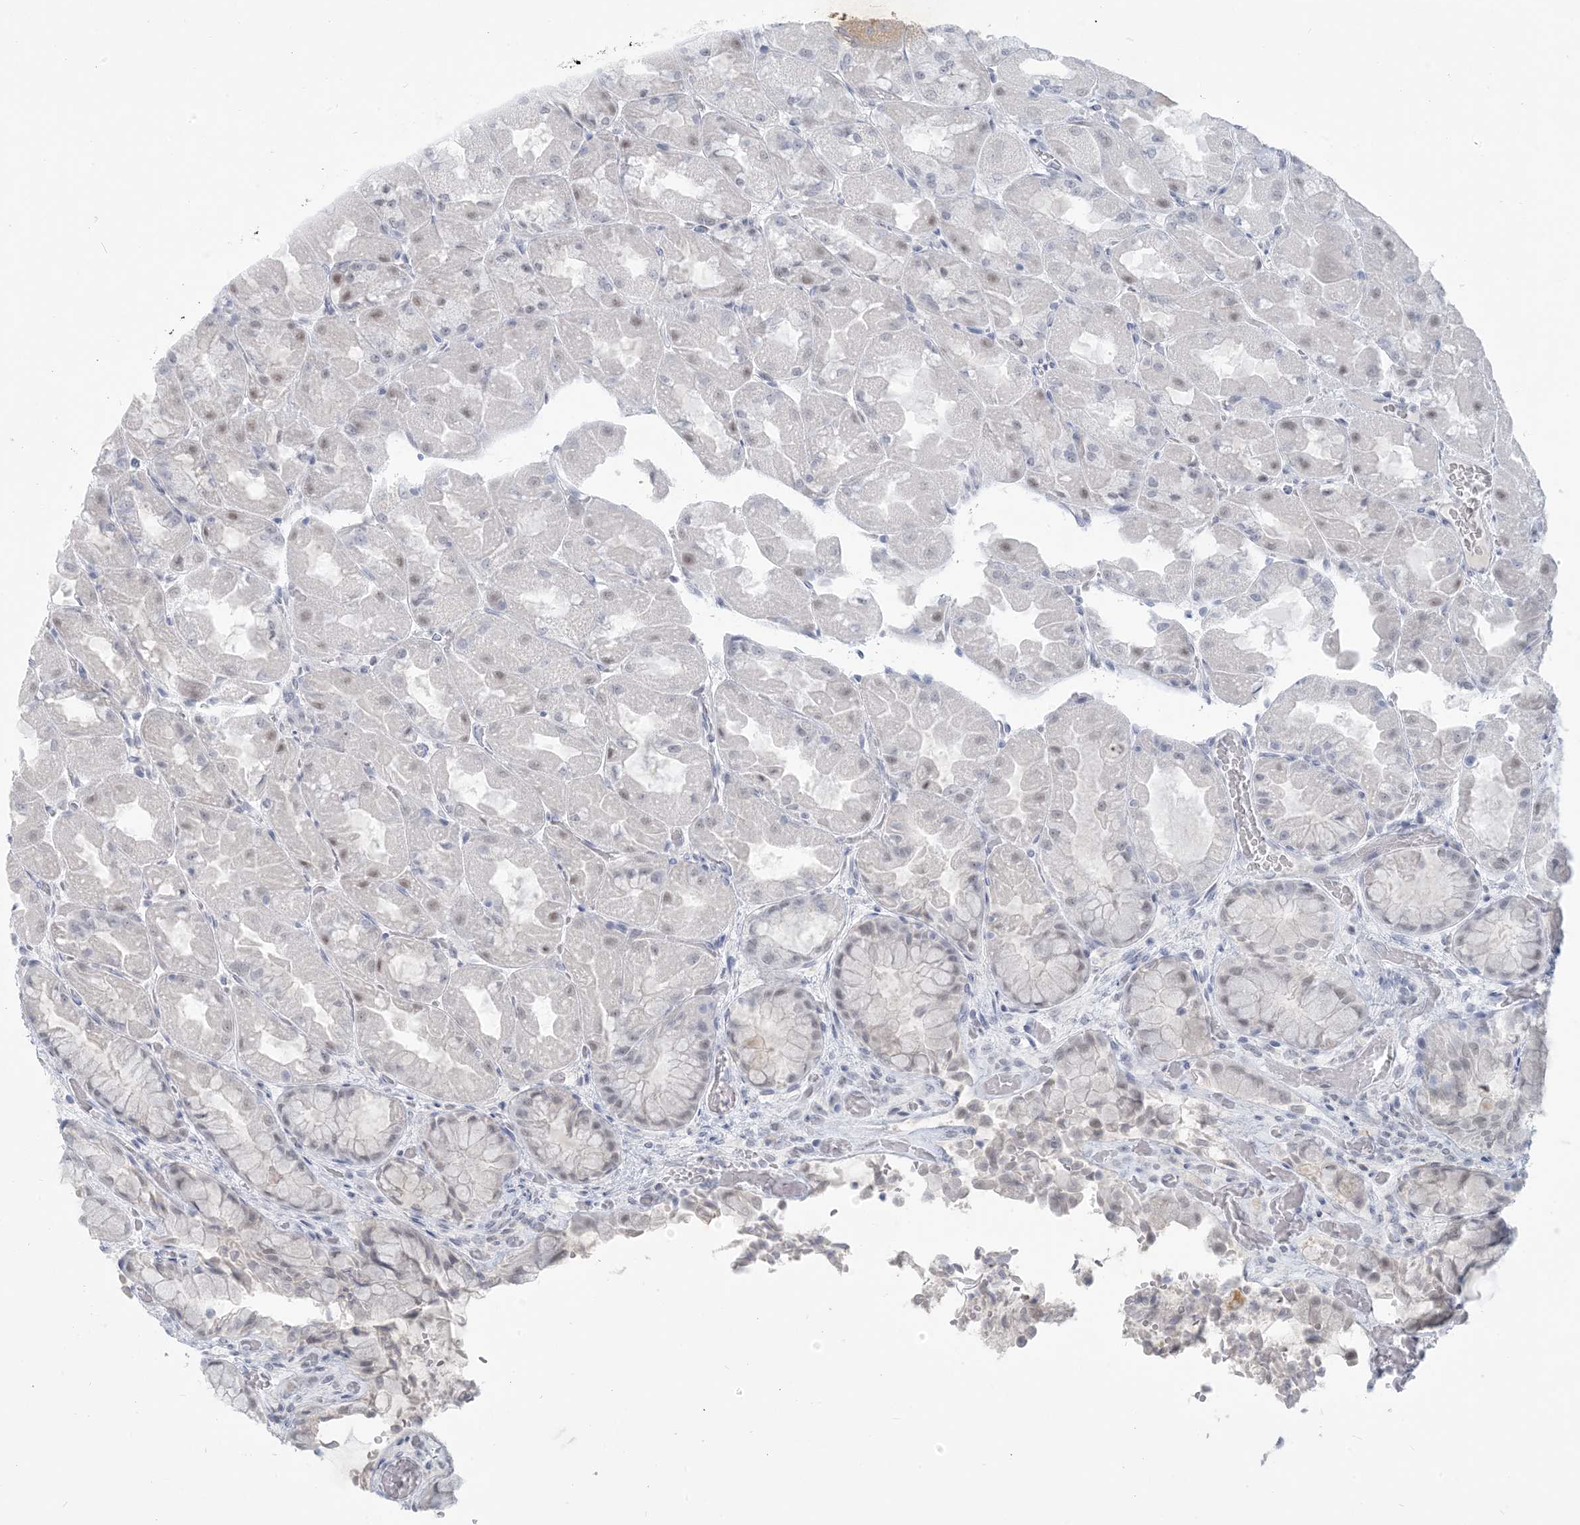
{"staining": {"intensity": "negative", "quantity": "none", "location": "none"}, "tissue": "stomach", "cell_type": "Glandular cells", "image_type": "normal", "snomed": [{"axis": "morphology", "description": "Normal tissue, NOS"}, {"axis": "topography", "description": "Stomach"}], "caption": "Glandular cells are negative for brown protein staining in benign stomach. Nuclei are stained in blue.", "gene": "SCML1", "patient": {"sex": "female", "age": 61}}